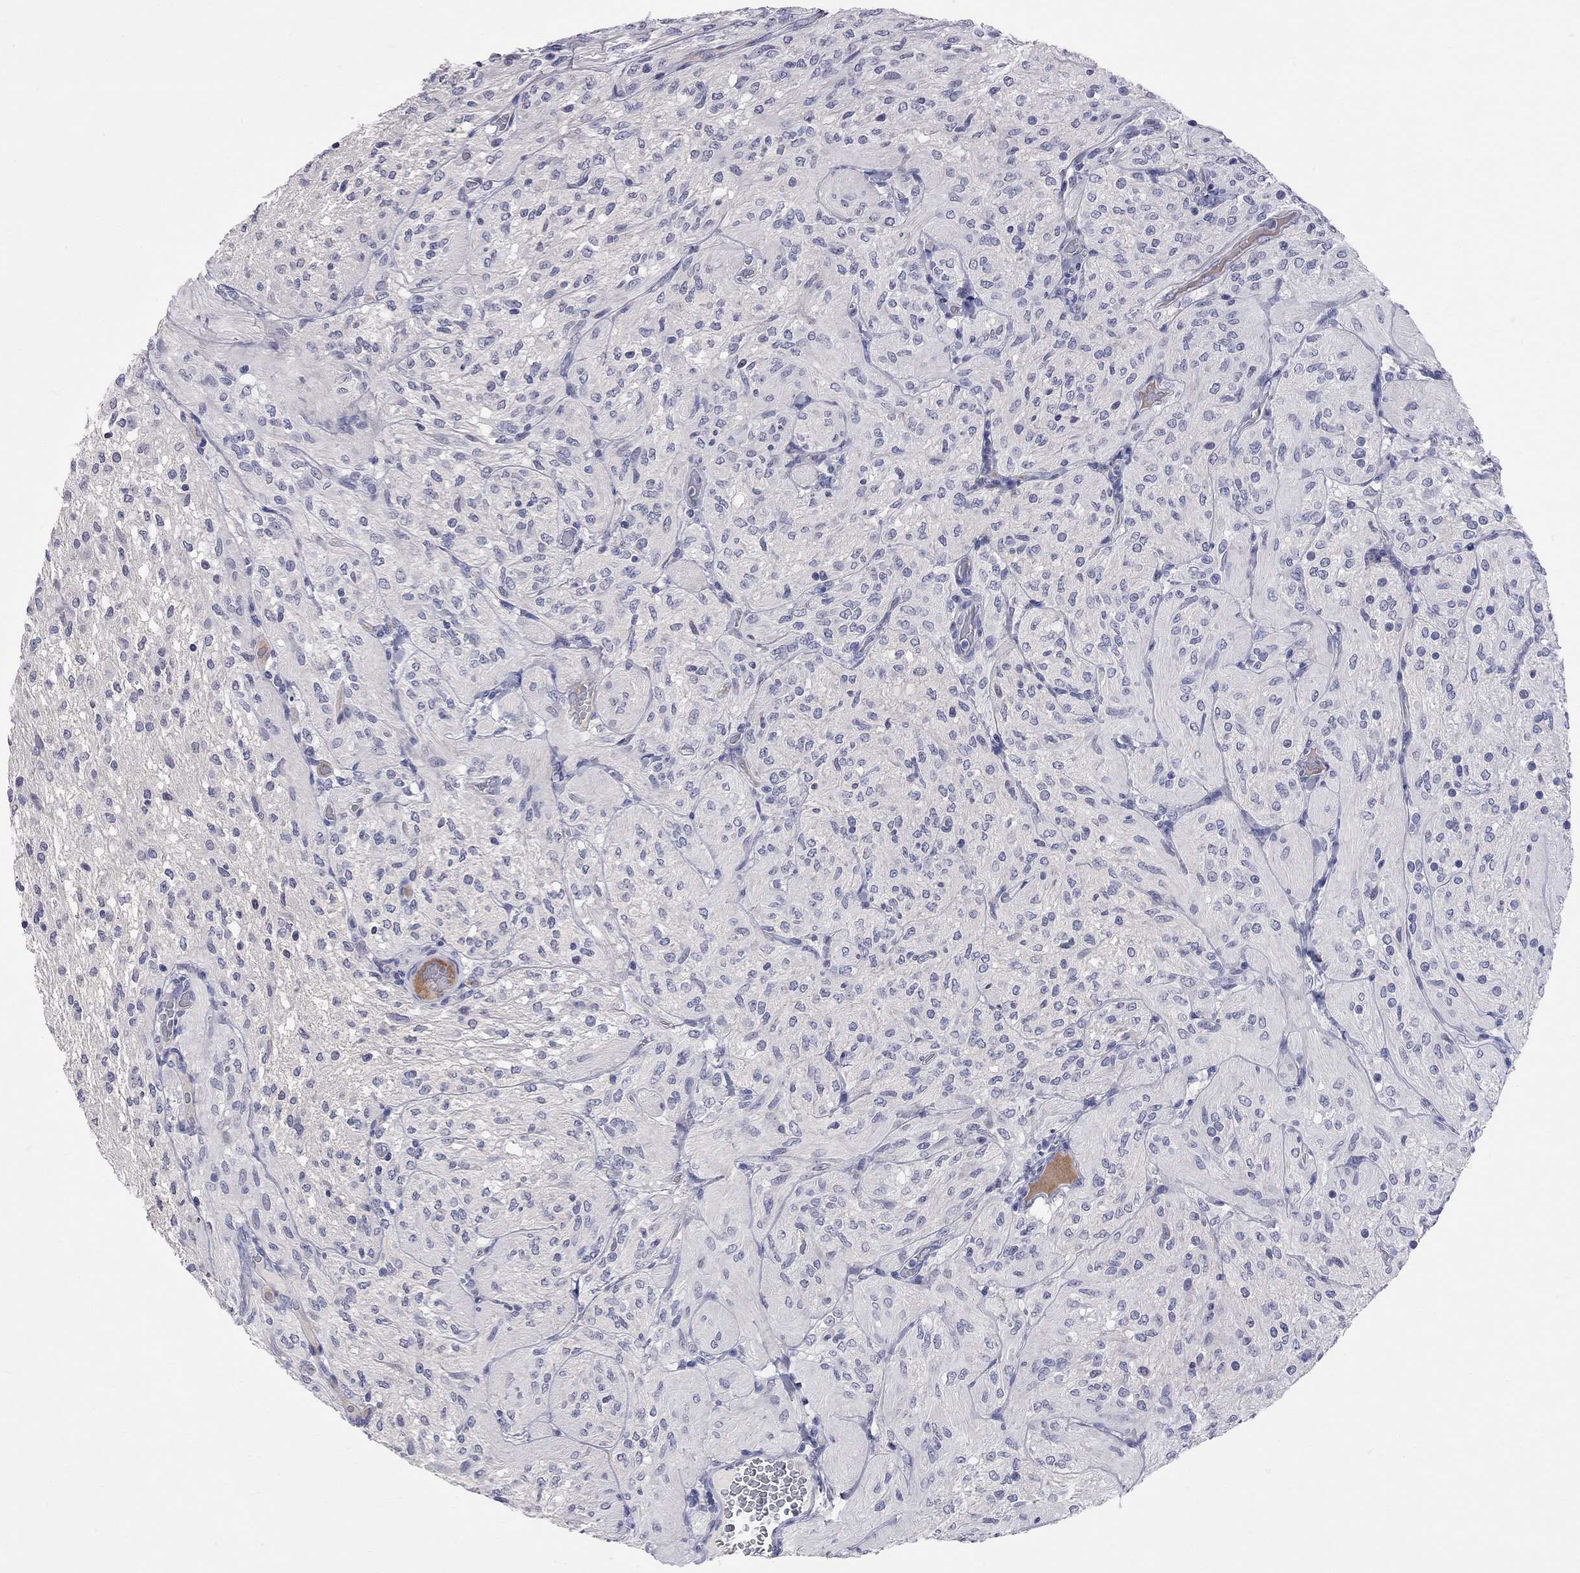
{"staining": {"intensity": "negative", "quantity": "none", "location": "none"}, "tissue": "glioma", "cell_type": "Tumor cells", "image_type": "cancer", "snomed": [{"axis": "morphology", "description": "Glioma, malignant, Low grade"}, {"axis": "topography", "description": "Brain"}], "caption": "Protein analysis of low-grade glioma (malignant) reveals no significant positivity in tumor cells. Nuclei are stained in blue.", "gene": "FAM221B", "patient": {"sex": "male", "age": 3}}